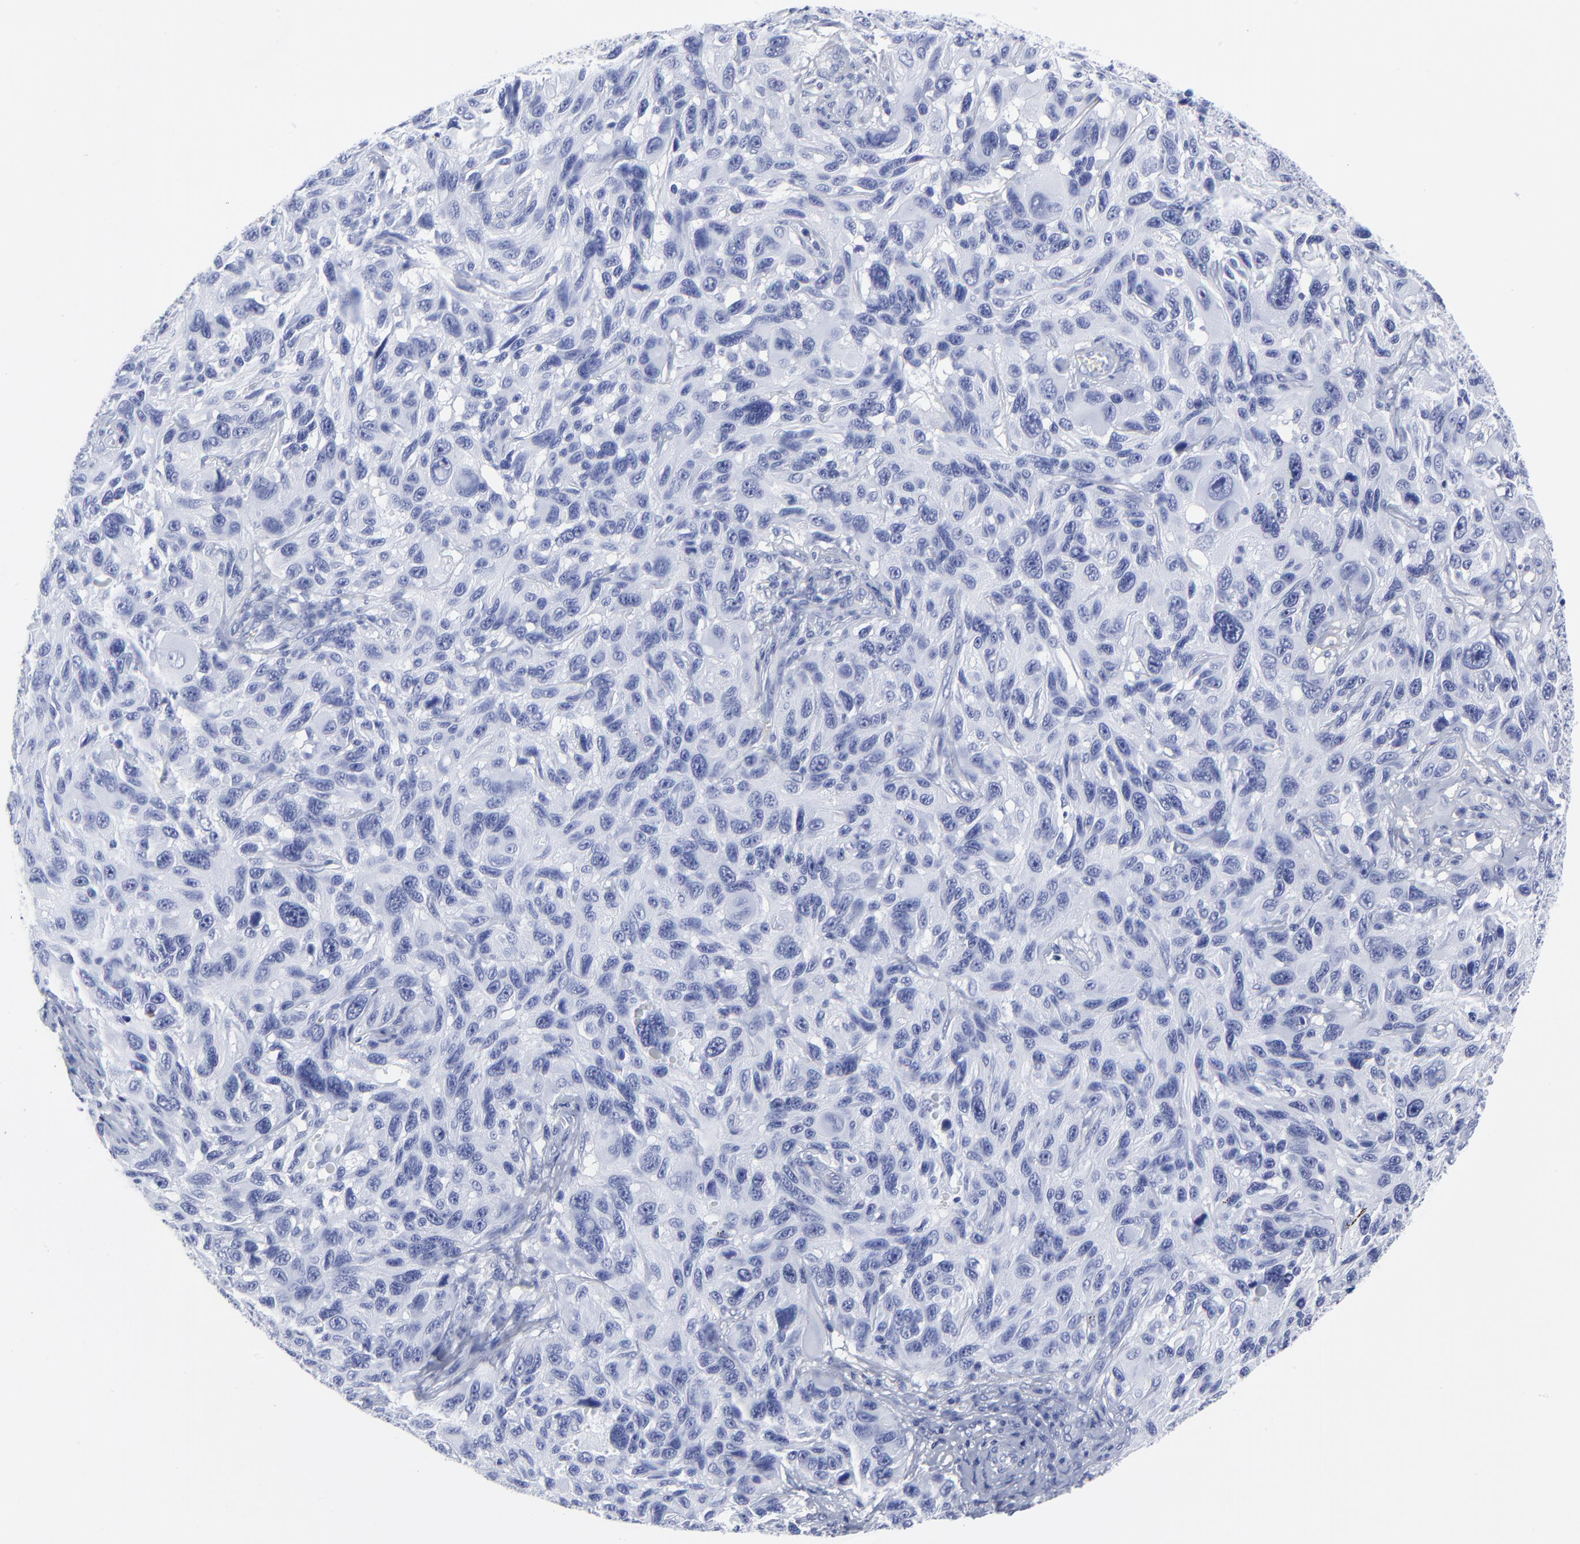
{"staining": {"intensity": "negative", "quantity": "none", "location": "none"}, "tissue": "melanoma", "cell_type": "Tumor cells", "image_type": "cancer", "snomed": [{"axis": "morphology", "description": "Malignant melanoma, NOS"}, {"axis": "topography", "description": "Skin"}], "caption": "Protein analysis of malignant melanoma demonstrates no significant expression in tumor cells.", "gene": "DCN", "patient": {"sex": "male", "age": 53}}